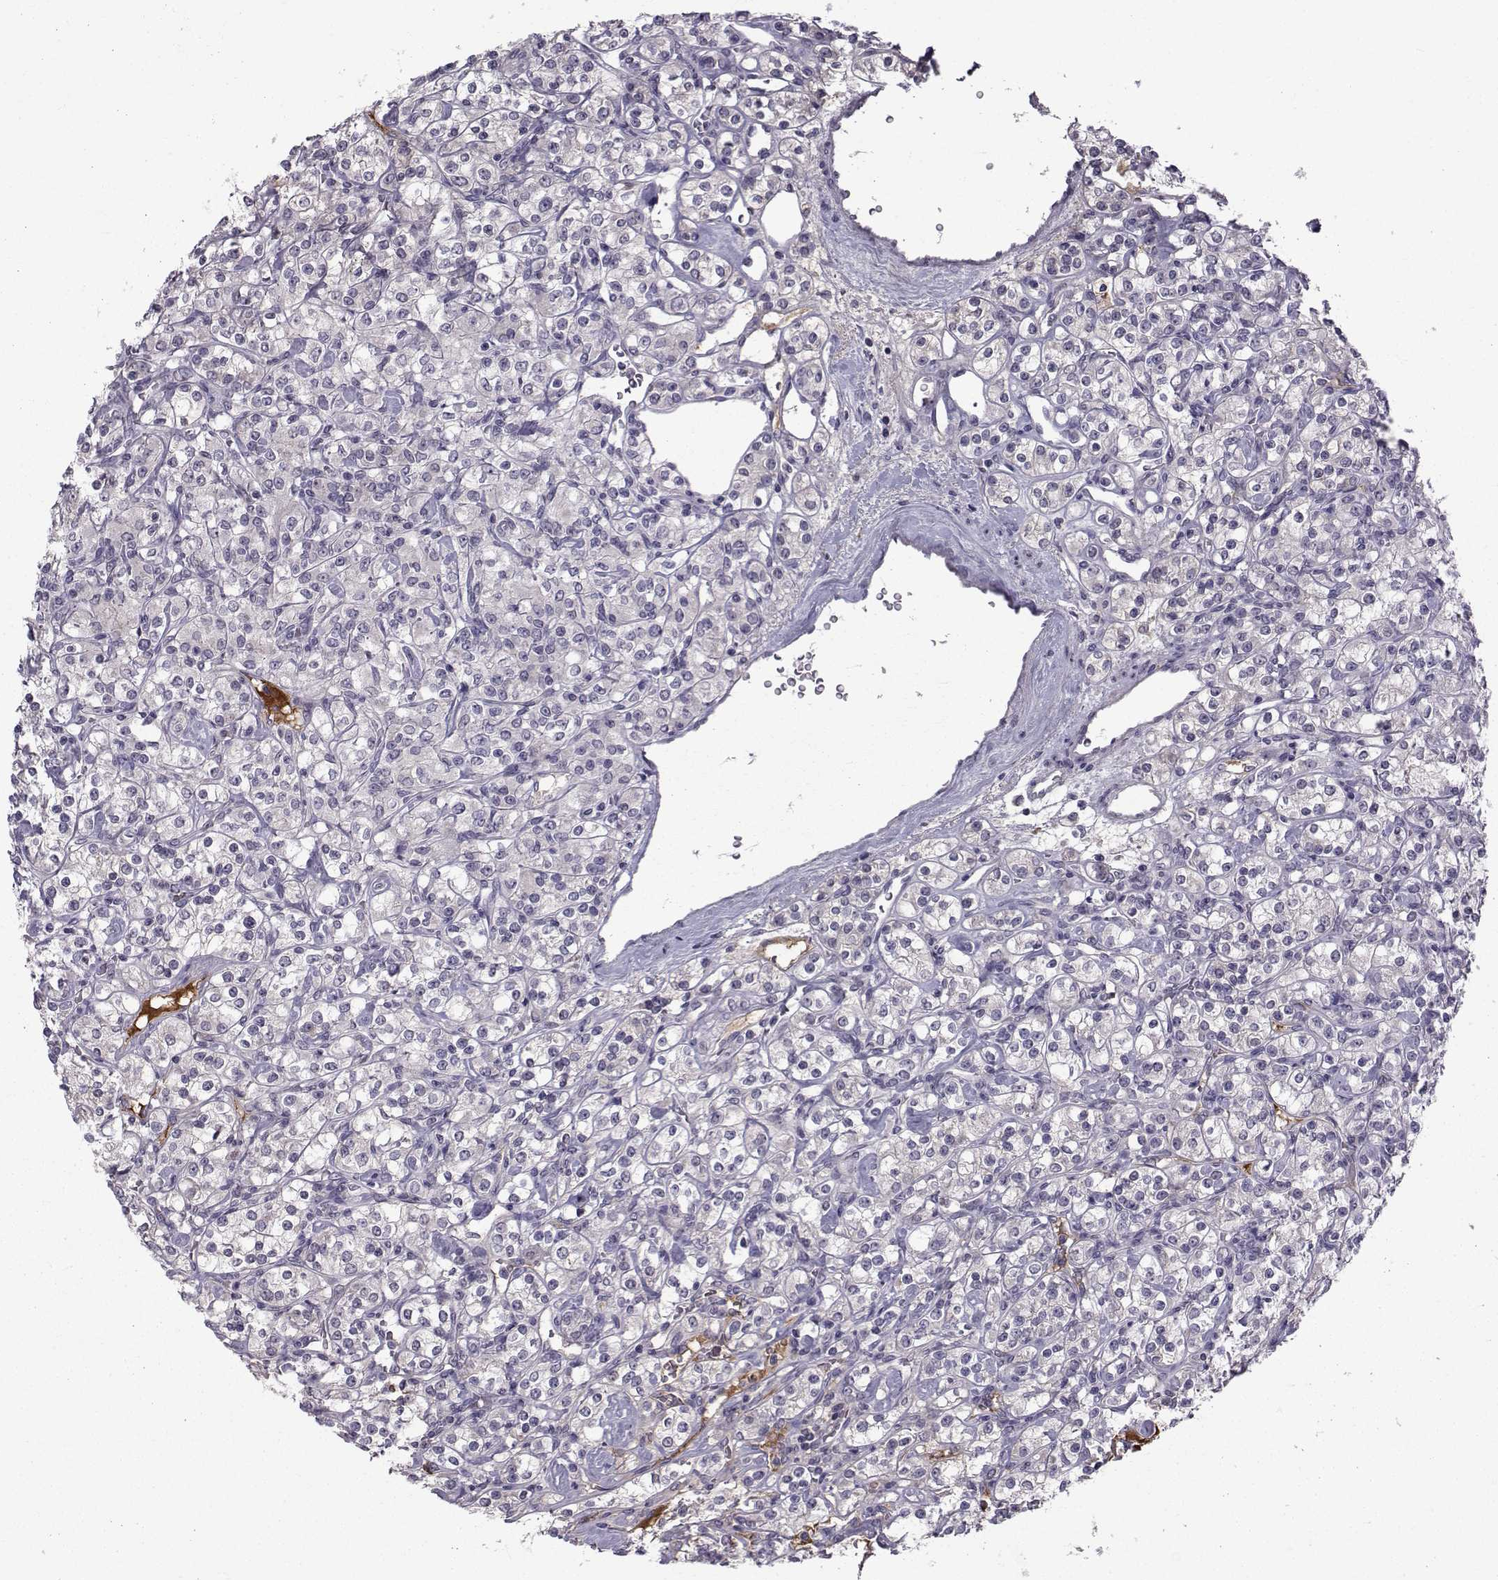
{"staining": {"intensity": "negative", "quantity": "none", "location": "none"}, "tissue": "renal cancer", "cell_type": "Tumor cells", "image_type": "cancer", "snomed": [{"axis": "morphology", "description": "Adenocarcinoma, NOS"}, {"axis": "topography", "description": "Kidney"}], "caption": "The image exhibits no staining of tumor cells in renal cancer. Brightfield microscopy of IHC stained with DAB (brown) and hematoxylin (blue), captured at high magnification.", "gene": "TNFRSF11B", "patient": {"sex": "male", "age": 77}}